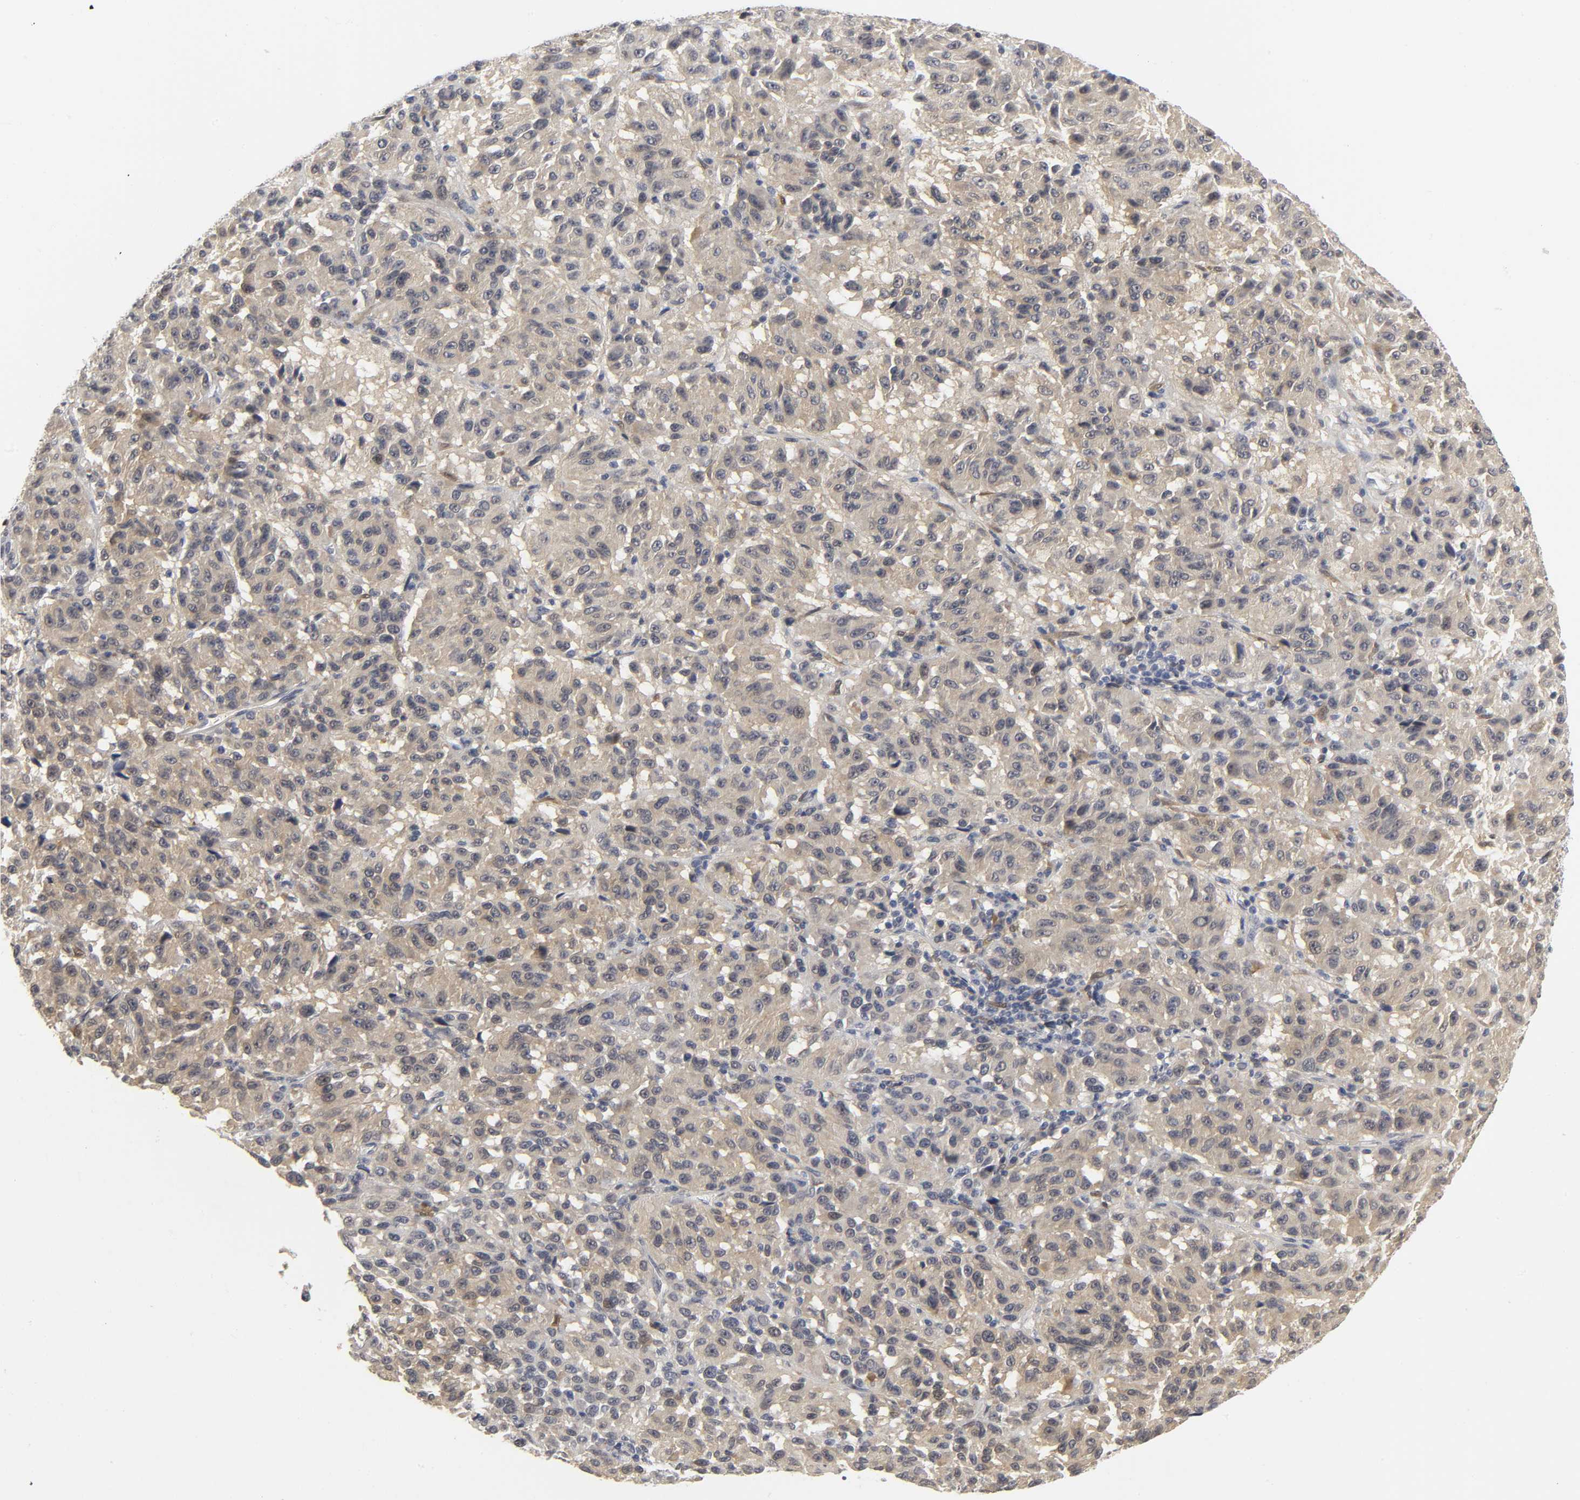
{"staining": {"intensity": "weak", "quantity": ">75%", "location": "cytoplasmic/membranous"}, "tissue": "melanoma", "cell_type": "Tumor cells", "image_type": "cancer", "snomed": [{"axis": "morphology", "description": "Malignant melanoma, Metastatic site"}, {"axis": "topography", "description": "Lung"}], "caption": "IHC micrograph of human malignant melanoma (metastatic site) stained for a protein (brown), which shows low levels of weak cytoplasmic/membranous staining in approximately >75% of tumor cells.", "gene": "PDLIM3", "patient": {"sex": "male", "age": 64}}